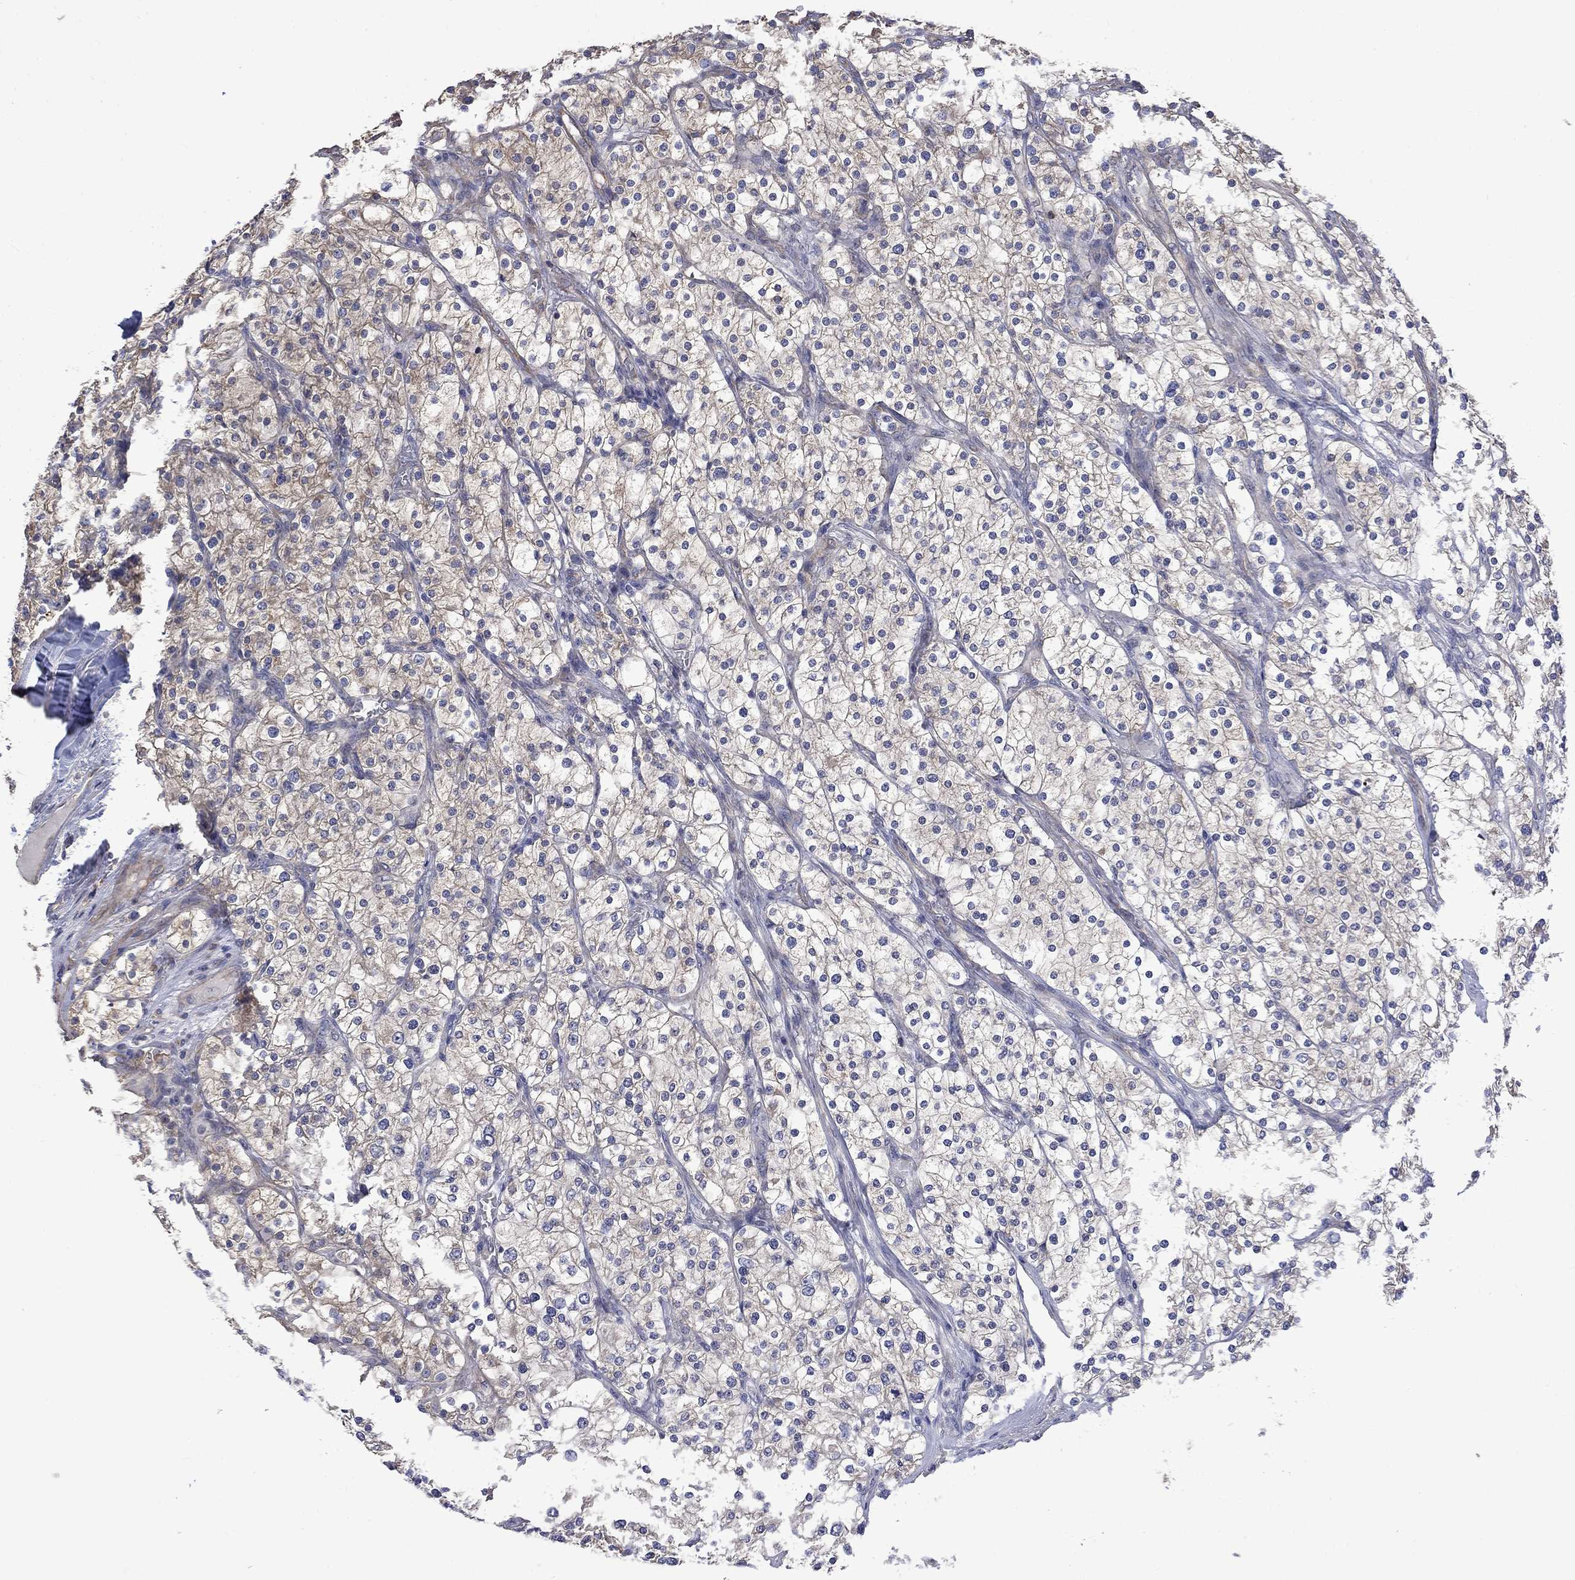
{"staining": {"intensity": "weak", "quantity": "25%-75%", "location": "cytoplasmic/membranous"}, "tissue": "renal cancer", "cell_type": "Tumor cells", "image_type": "cancer", "snomed": [{"axis": "morphology", "description": "Adenocarcinoma, NOS"}, {"axis": "topography", "description": "Kidney"}], "caption": "This micrograph demonstrates renal cancer (adenocarcinoma) stained with immunohistochemistry (IHC) to label a protein in brown. The cytoplasmic/membranous of tumor cells show weak positivity for the protein. Nuclei are counter-stained blue.", "gene": "CAMKK2", "patient": {"sex": "male", "age": 80}}